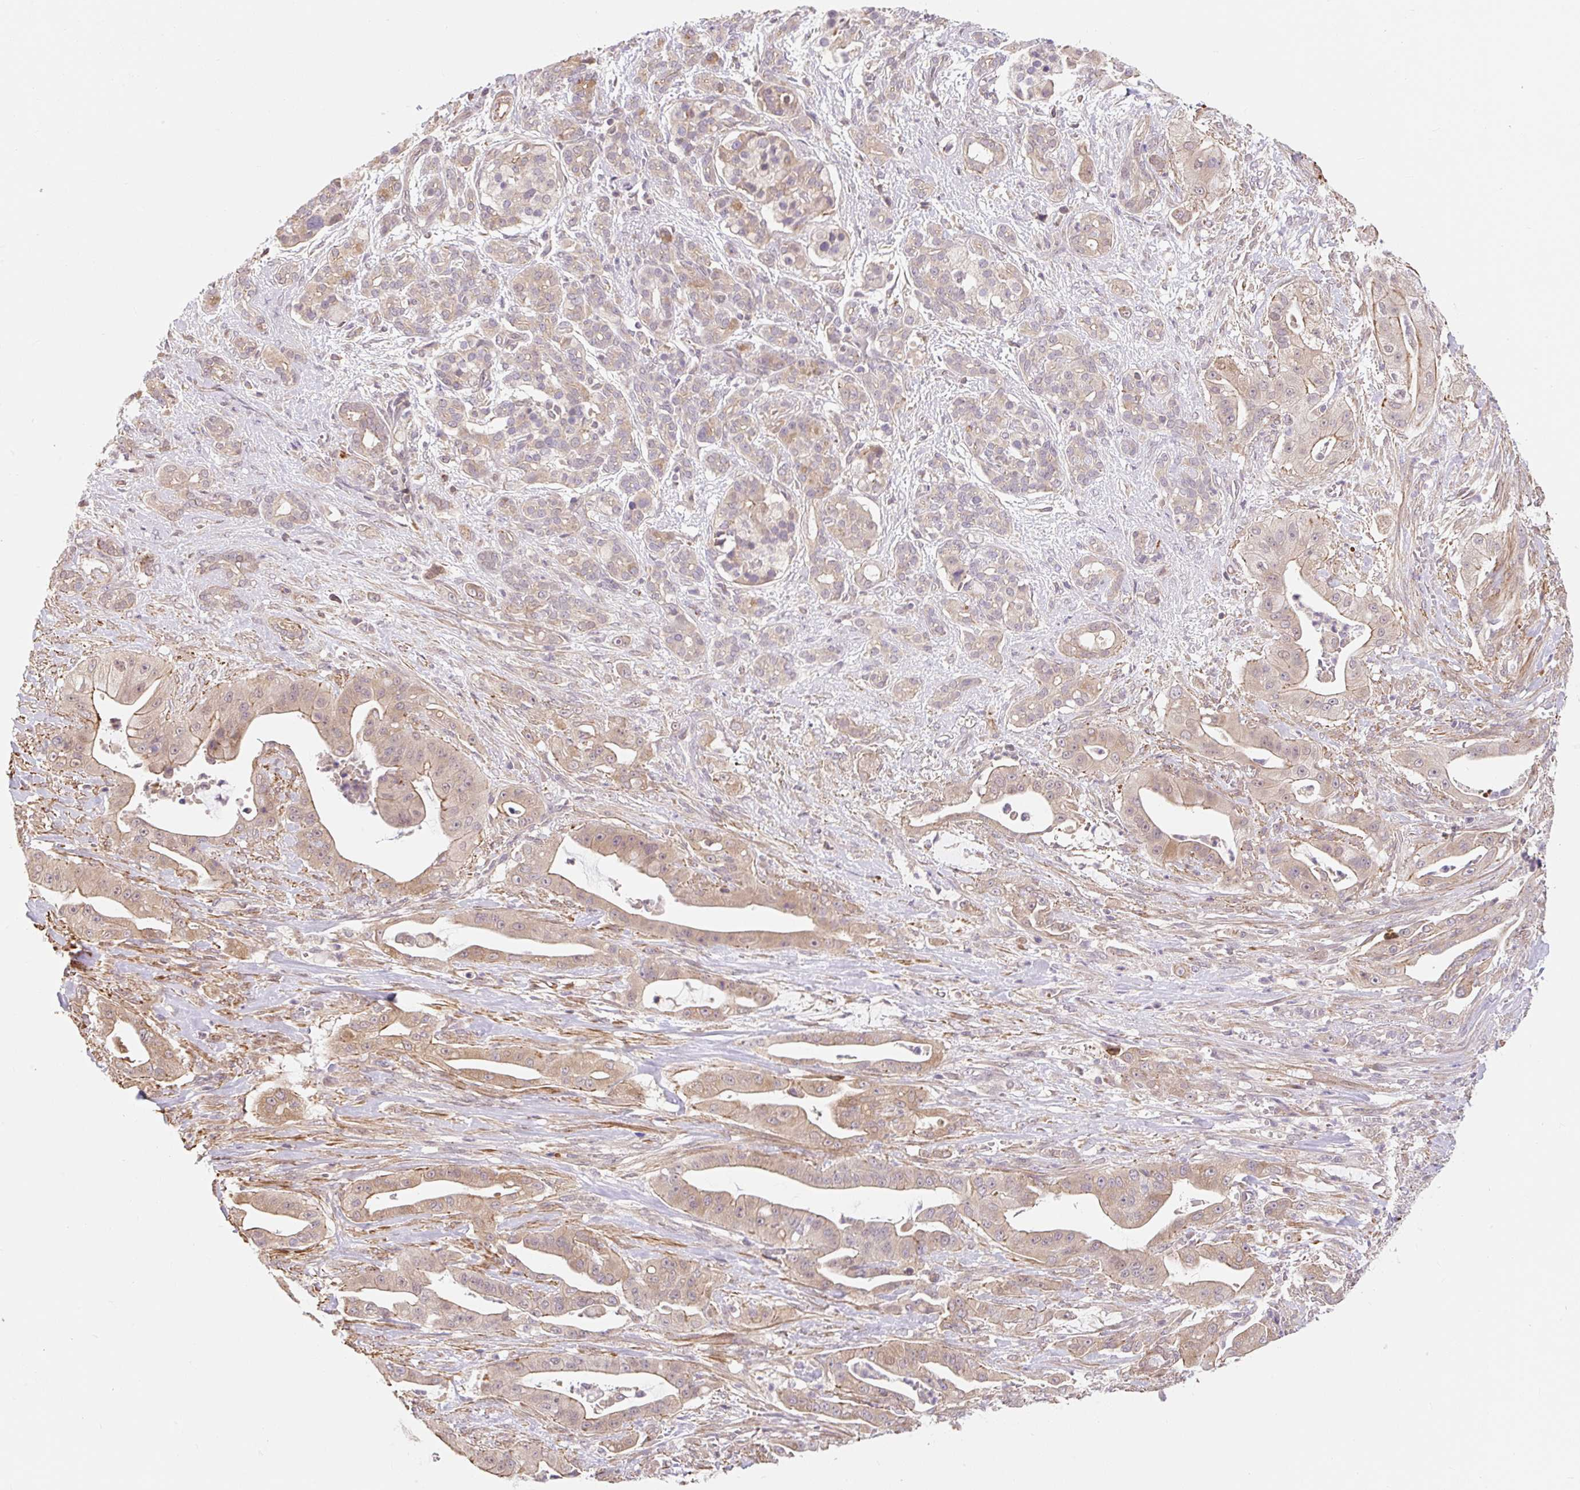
{"staining": {"intensity": "weak", "quantity": ">75%", "location": "cytoplasmic/membranous"}, "tissue": "pancreatic cancer", "cell_type": "Tumor cells", "image_type": "cancer", "snomed": [{"axis": "morphology", "description": "Adenocarcinoma, NOS"}, {"axis": "topography", "description": "Pancreas"}], "caption": "This is an image of immunohistochemistry staining of pancreatic cancer, which shows weak positivity in the cytoplasmic/membranous of tumor cells.", "gene": "EMC10", "patient": {"sex": "male", "age": 57}}